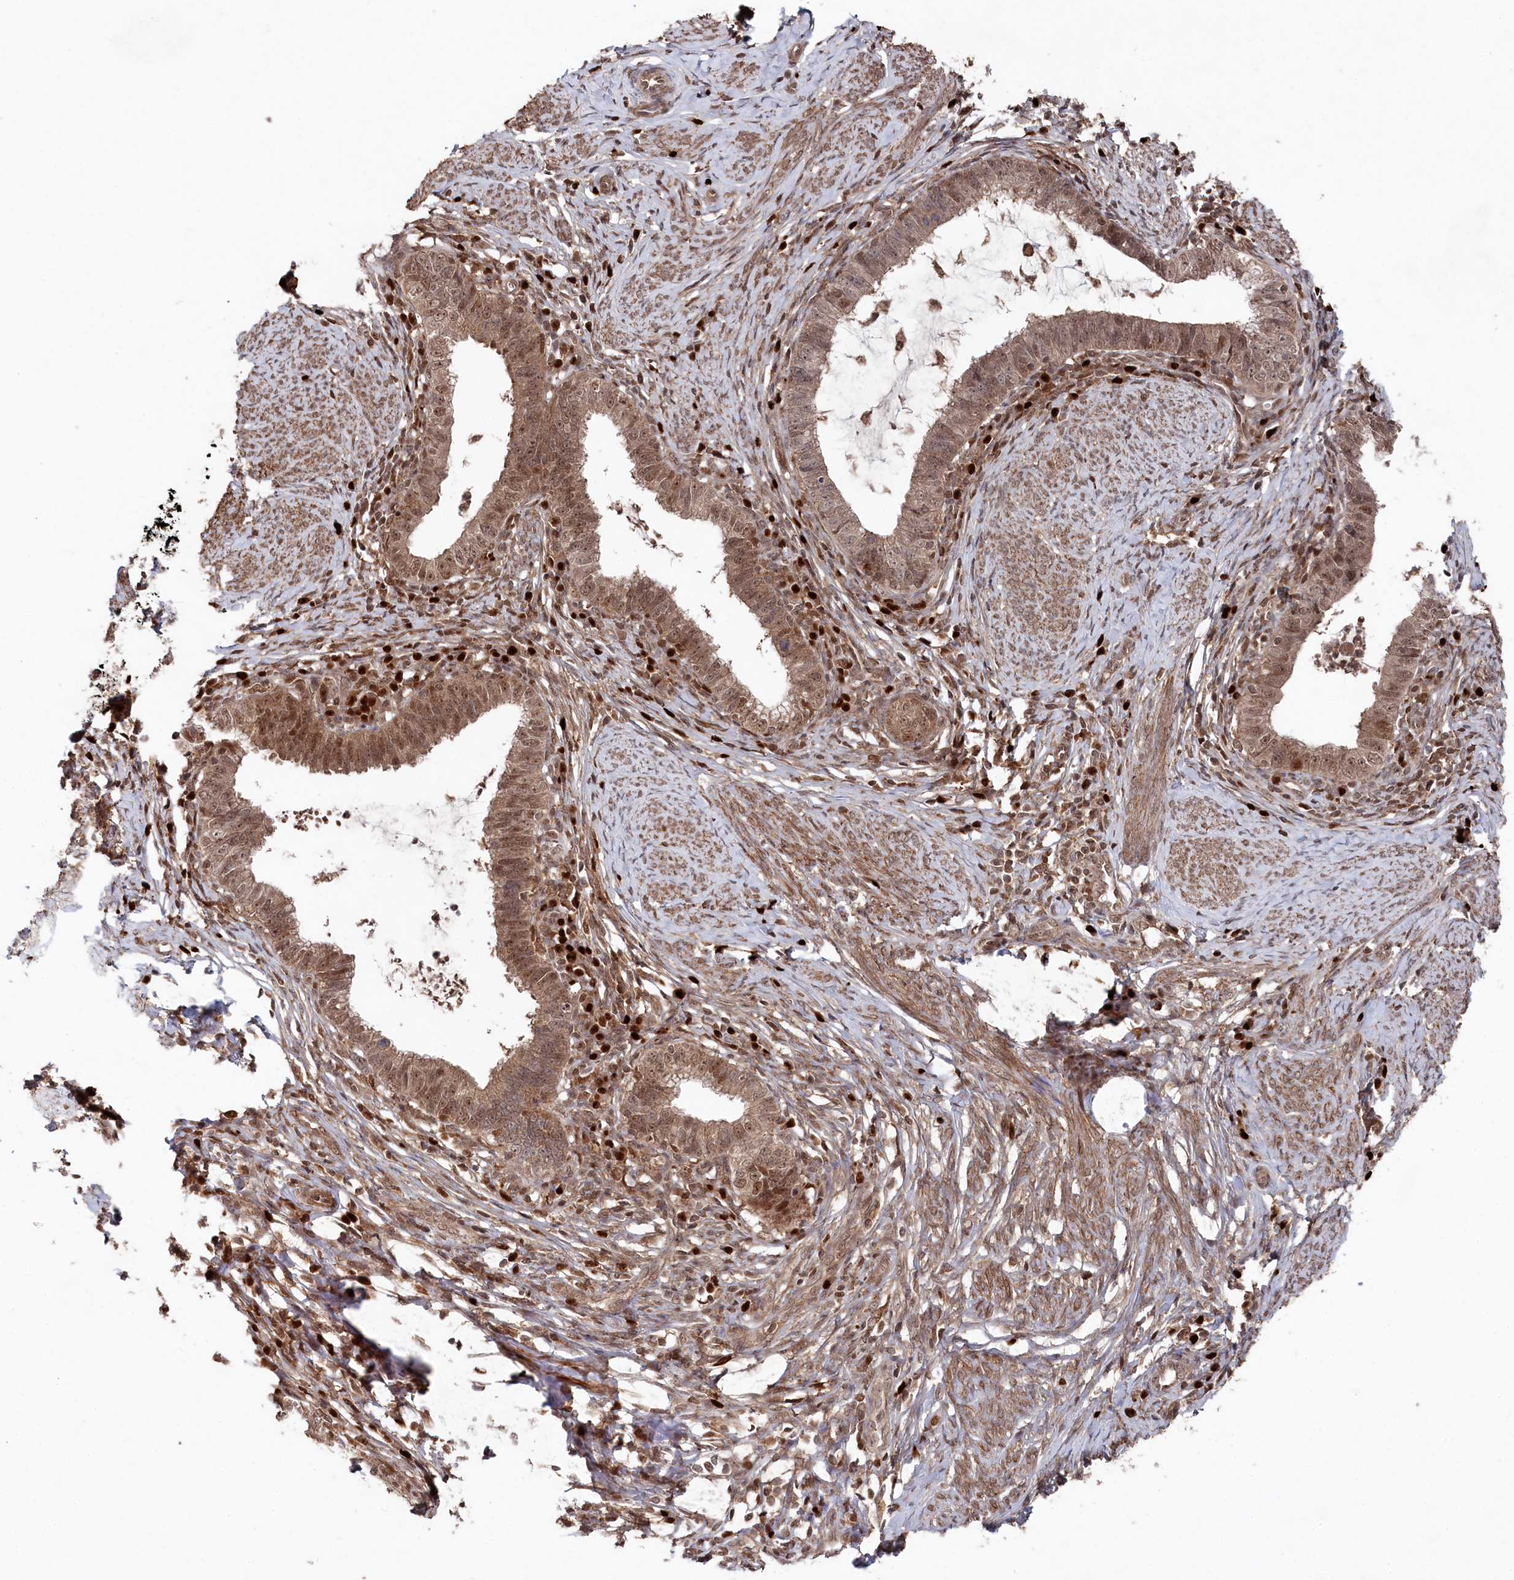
{"staining": {"intensity": "moderate", "quantity": ">75%", "location": "cytoplasmic/membranous,nuclear"}, "tissue": "cervical cancer", "cell_type": "Tumor cells", "image_type": "cancer", "snomed": [{"axis": "morphology", "description": "Adenocarcinoma, NOS"}, {"axis": "topography", "description": "Cervix"}], "caption": "A brown stain labels moderate cytoplasmic/membranous and nuclear staining of a protein in human adenocarcinoma (cervical) tumor cells. The protein of interest is shown in brown color, while the nuclei are stained blue.", "gene": "BORCS7", "patient": {"sex": "female", "age": 36}}